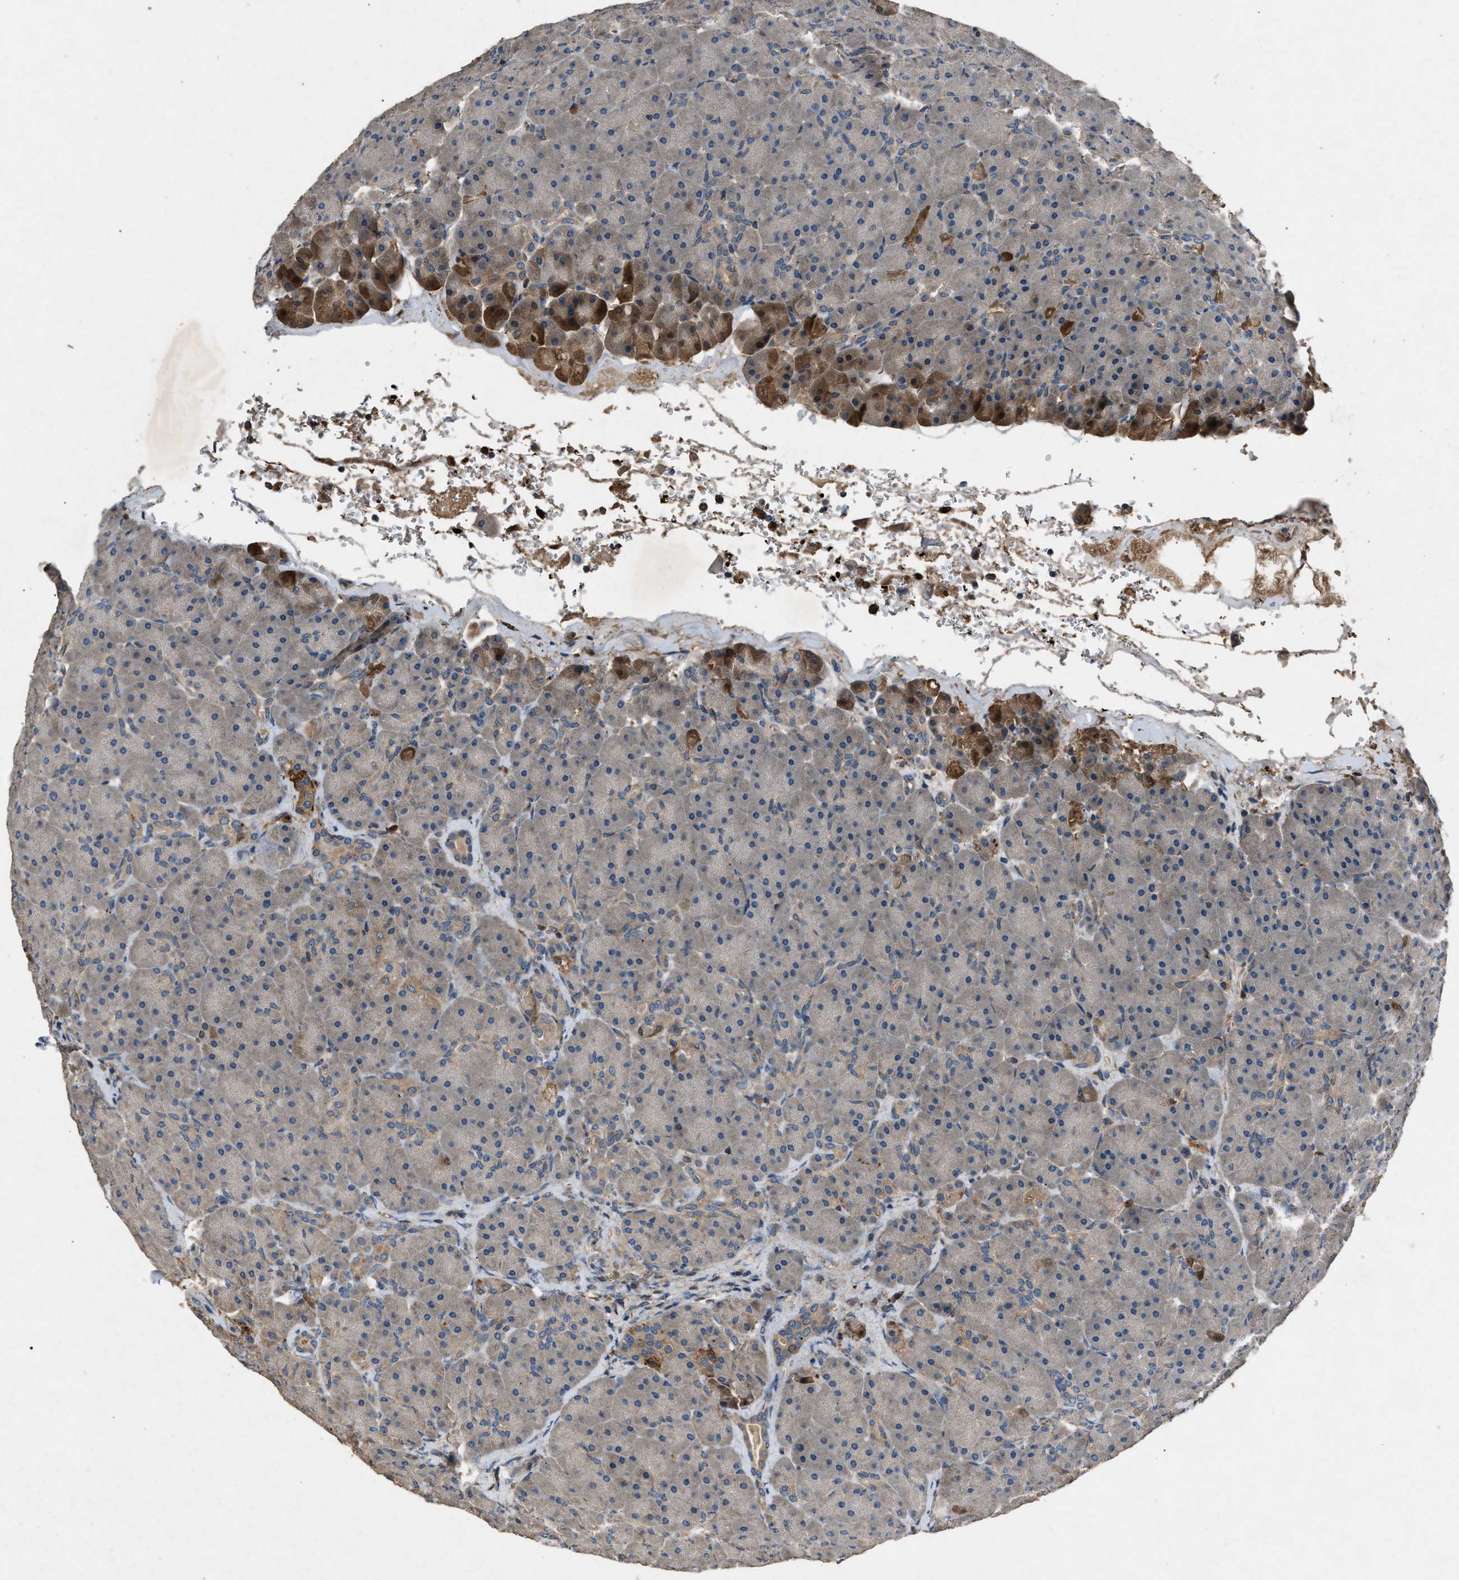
{"staining": {"intensity": "strong", "quantity": "<25%", "location": "cytoplasmic/membranous"}, "tissue": "pancreas", "cell_type": "Exocrine glandular cells", "image_type": "normal", "snomed": [{"axis": "morphology", "description": "Normal tissue, NOS"}, {"axis": "topography", "description": "Pancreas"}], "caption": "IHC staining of unremarkable pancreas, which displays medium levels of strong cytoplasmic/membranous expression in approximately <25% of exocrine glandular cells indicating strong cytoplasmic/membranous protein positivity. The staining was performed using DAB (brown) for protein detection and nuclei were counterstained in hematoxylin (blue).", "gene": "PPID", "patient": {"sex": "male", "age": 66}}